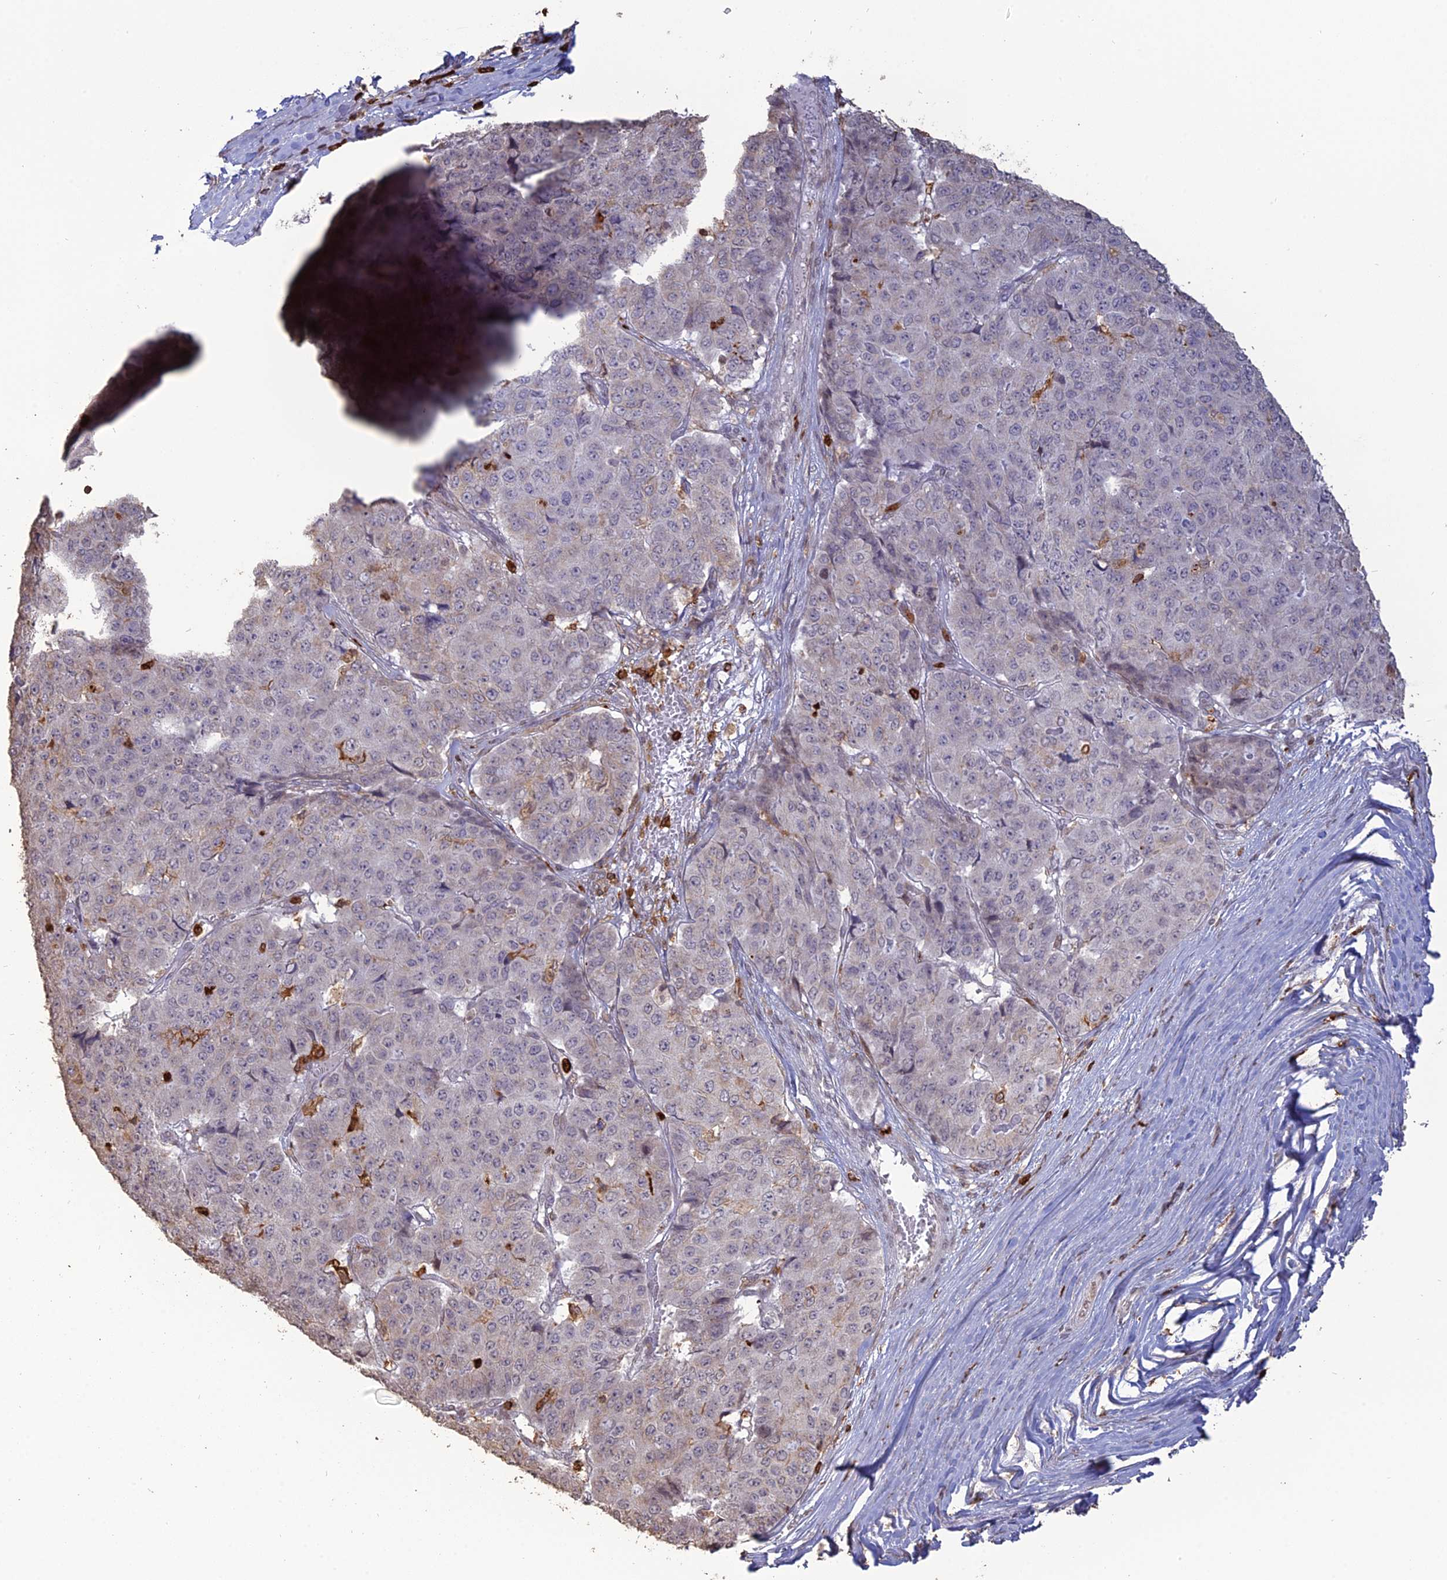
{"staining": {"intensity": "negative", "quantity": "none", "location": "none"}, "tissue": "pancreatic cancer", "cell_type": "Tumor cells", "image_type": "cancer", "snomed": [{"axis": "morphology", "description": "Adenocarcinoma, NOS"}, {"axis": "topography", "description": "Pancreas"}], "caption": "Immunohistochemical staining of human pancreatic cancer displays no significant expression in tumor cells. (Immunohistochemistry, brightfield microscopy, high magnification).", "gene": "APOBR", "patient": {"sex": "male", "age": 50}}